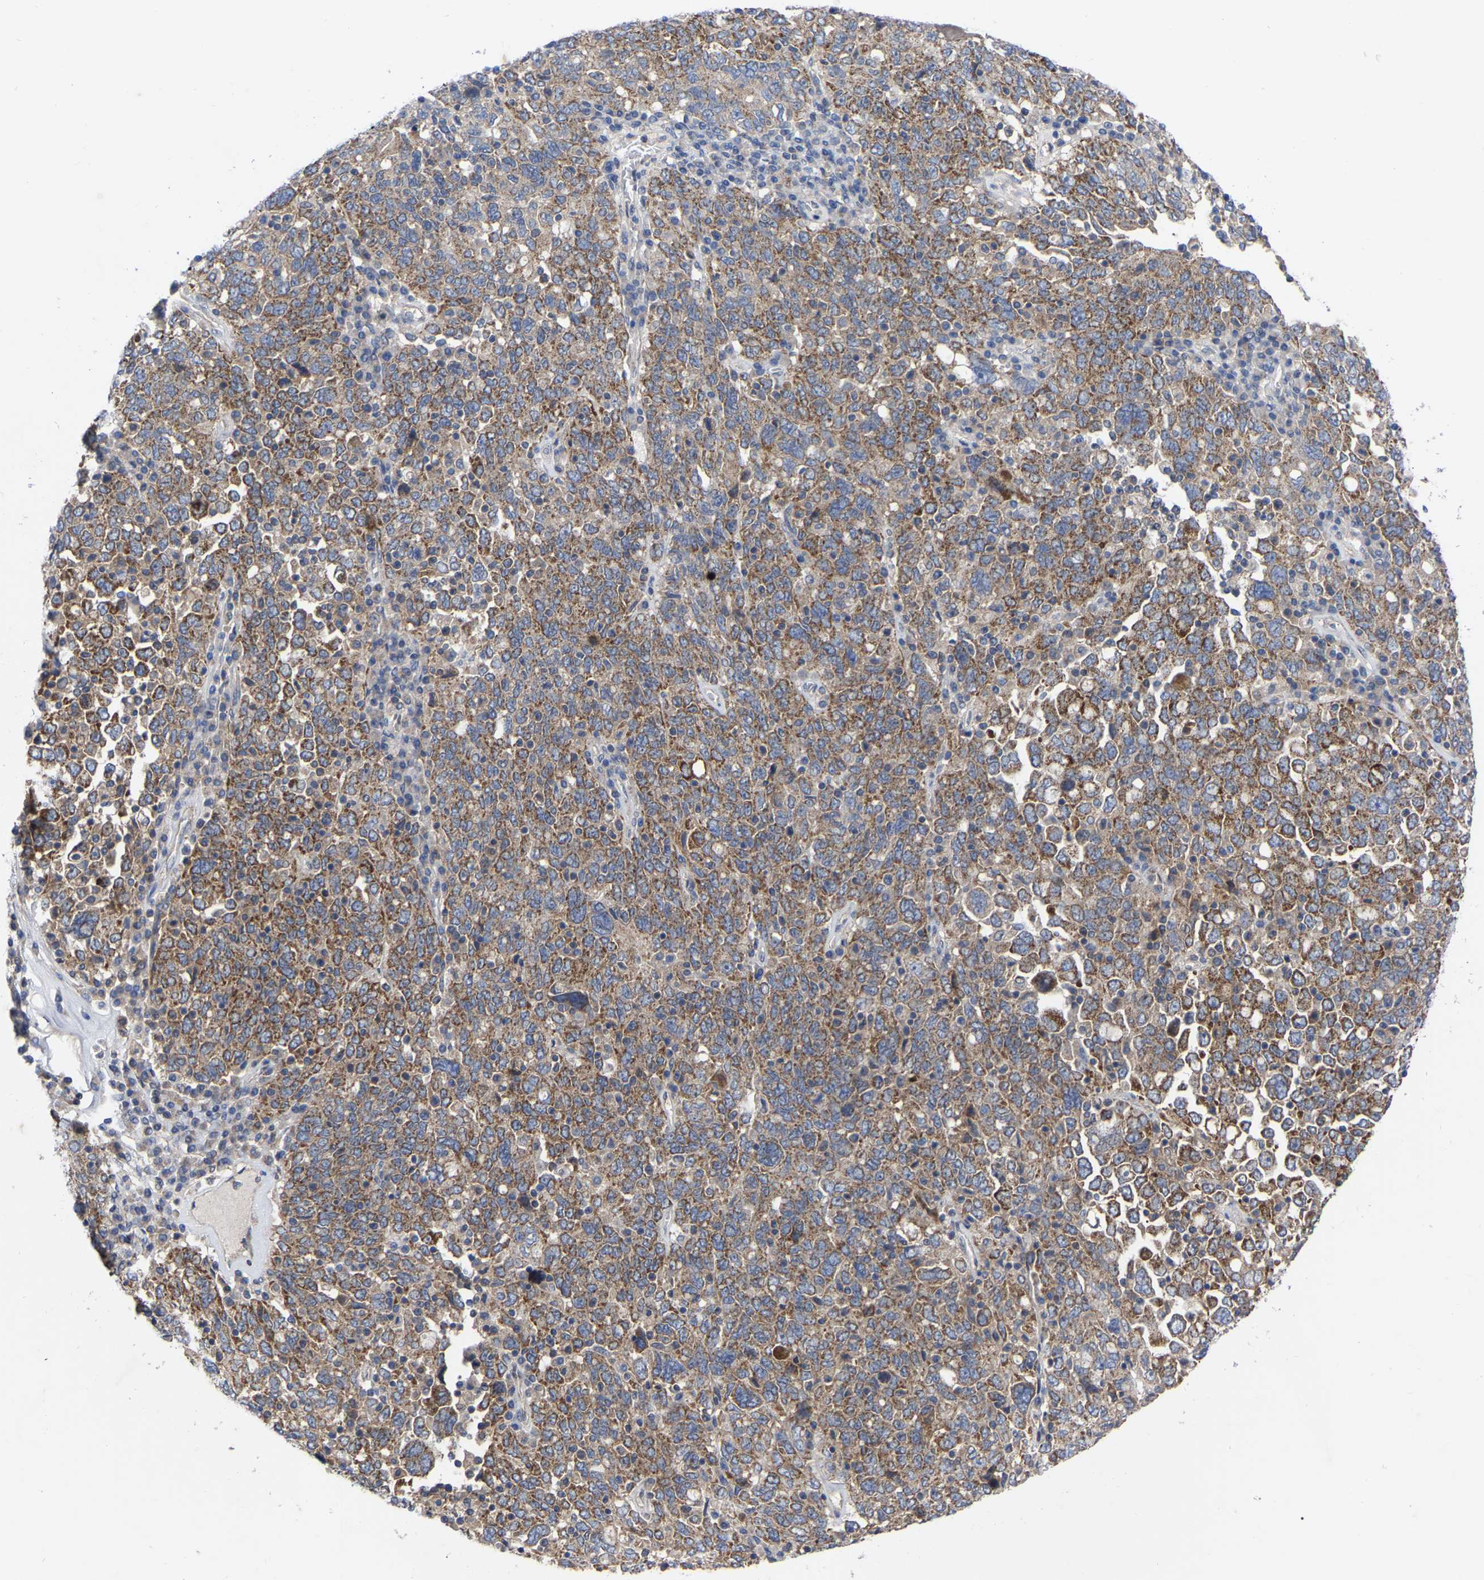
{"staining": {"intensity": "weak", "quantity": ">75%", "location": "cytoplasmic/membranous"}, "tissue": "ovarian cancer", "cell_type": "Tumor cells", "image_type": "cancer", "snomed": [{"axis": "morphology", "description": "Carcinoma, endometroid"}, {"axis": "topography", "description": "Ovary"}], "caption": "Ovarian cancer was stained to show a protein in brown. There is low levels of weak cytoplasmic/membranous staining in approximately >75% of tumor cells.", "gene": "TCP1", "patient": {"sex": "female", "age": 62}}